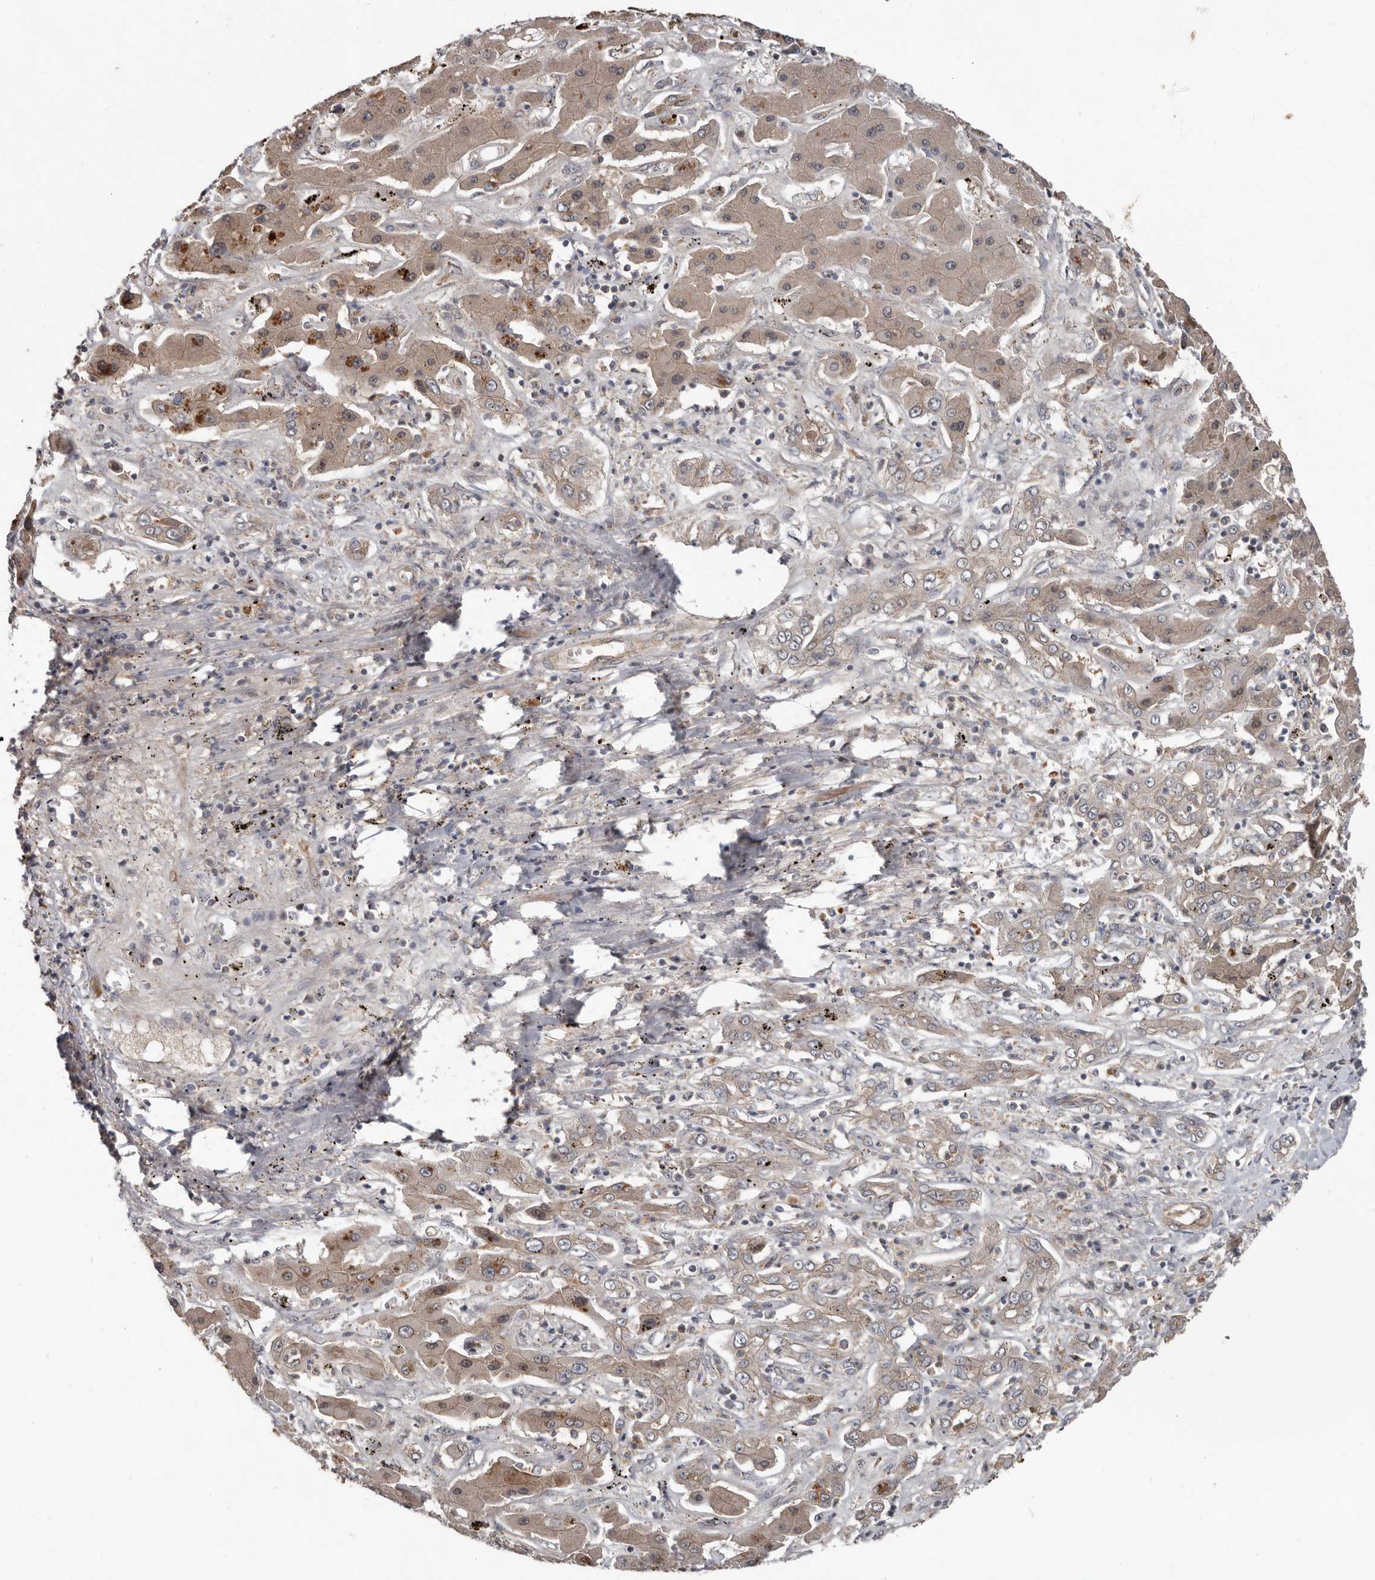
{"staining": {"intensity": "weak", "quantity": ">75%", "location": "cytoplasmic/membranous"}, "tissue": "liver cancer", "cell_type": "Tumor cells", "image_type": "cancer", "snomed": [{"axis": "morphology", "description": "Cholangiocarcinoma"}, {"axis": "topography", "description": "Liver"}], "caption": "Approximately >75% of tumor cells in cholangiocarcinoma (liver) exhibit weak cytoplasmic/membranous protein expression as visualized by brown immunohistochemical staining.", "gene": "DNAJB4", "patient": {"sex": "male", "age": 67}}